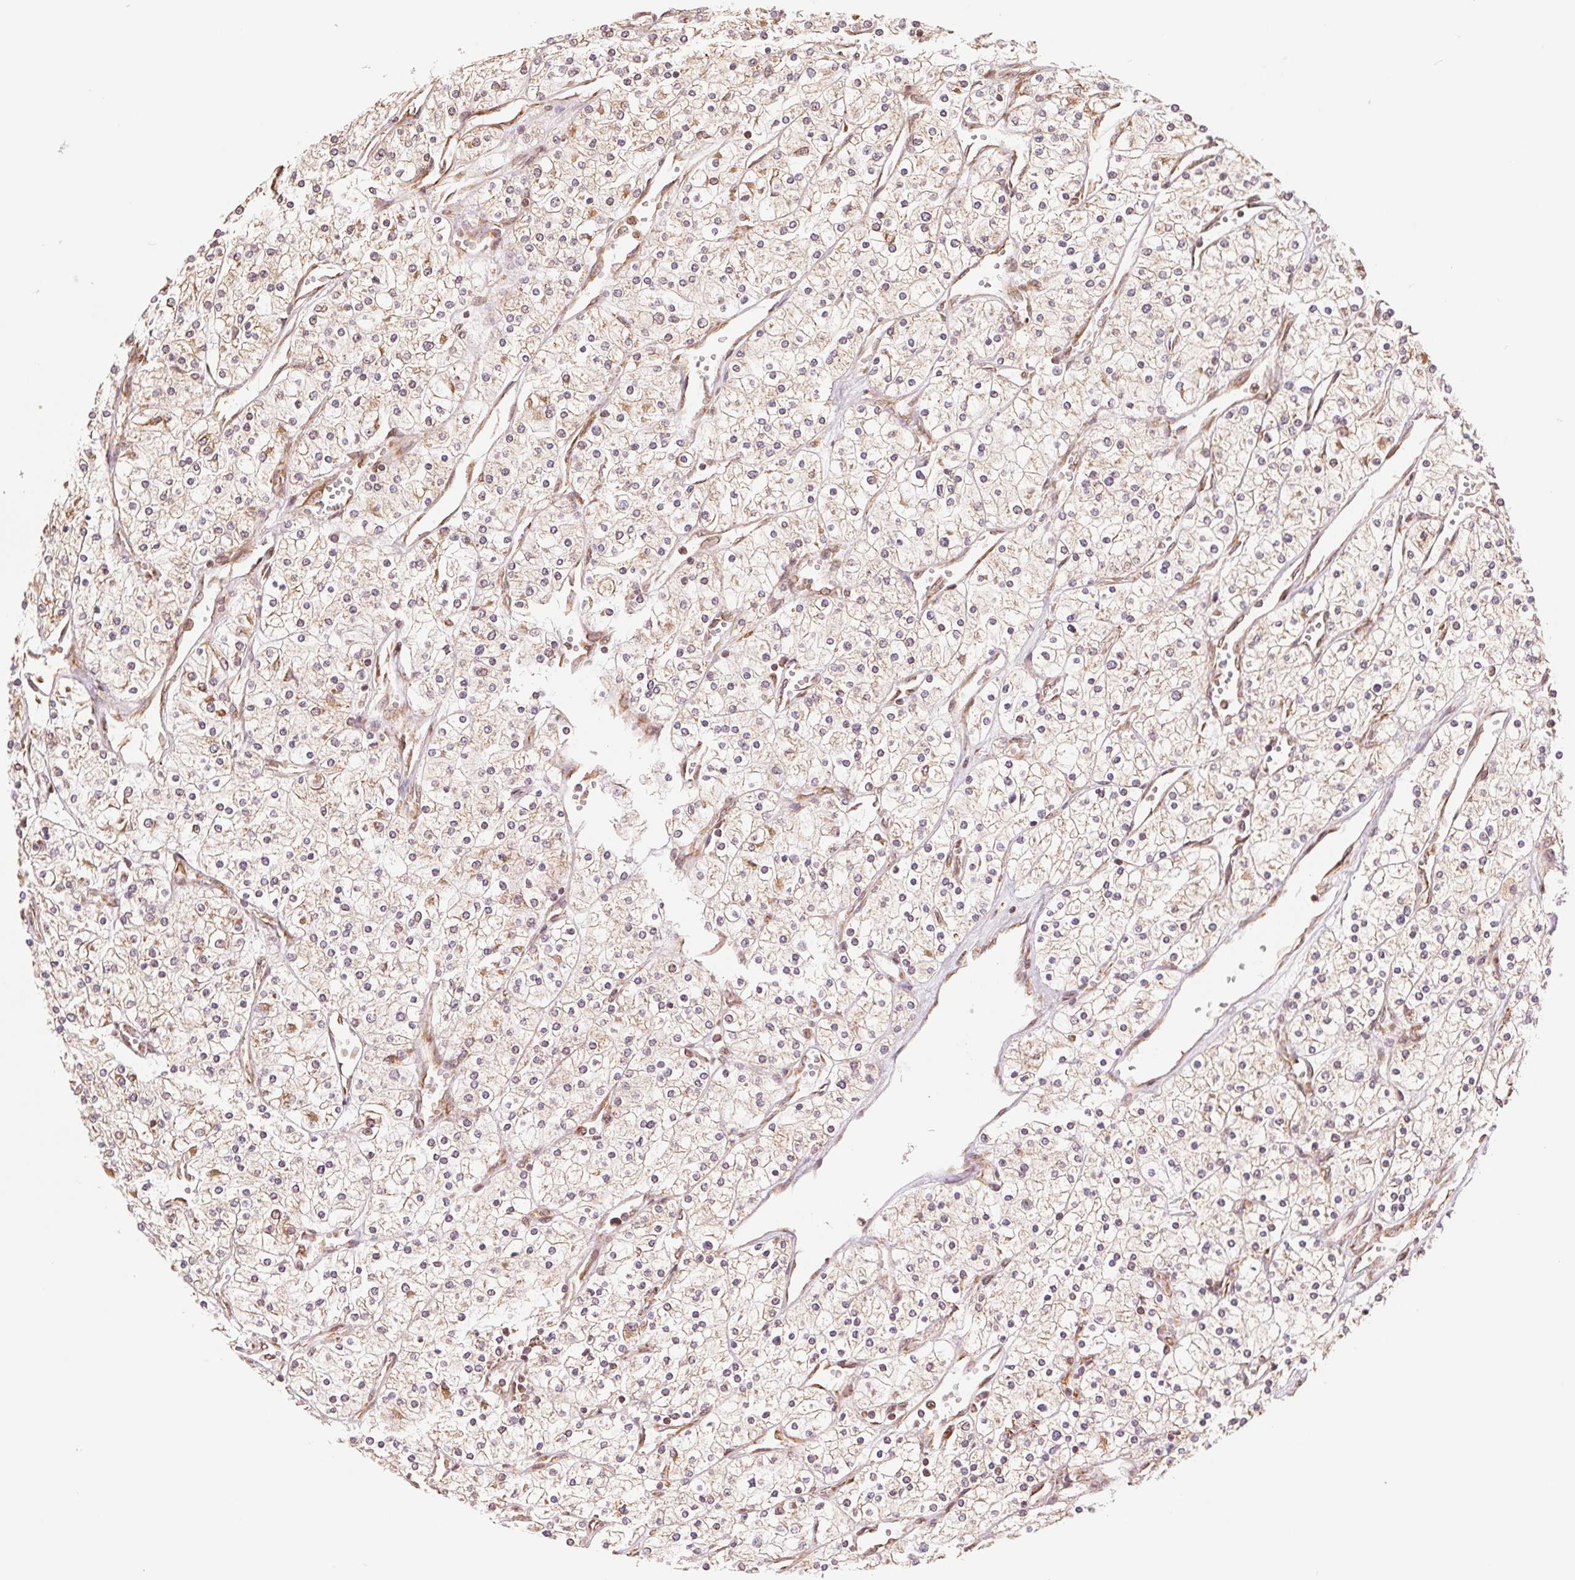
{"staining": {"intensity": "weak", "quantity": ">75%", "location": "cytoplasmic/membranous"}, "tissue": "renal cancer", "cell_type": "Tumor cells", "image_type": "cancer", "snomed": [{"axis": "morphology", "description": "Adenocarcinoma, NOS"}, {"axis": "topography", "description": "Kidney"}], "caption": "An immunohistochemistry (IHC) micrograph of neoplastic tissue is shown. Protein staining in brown highlights weak cytoplasmic/membranous positivity in renal adenocarcinoma within tumor cells. Using DAB (3,3'-diaminobenzidine) (brown) and hematoxylin (blue) stains, captured at high magnification using brightfield microscopy.", "gene": "RPN1", "patient": {"sex": "male", "age": 80}}